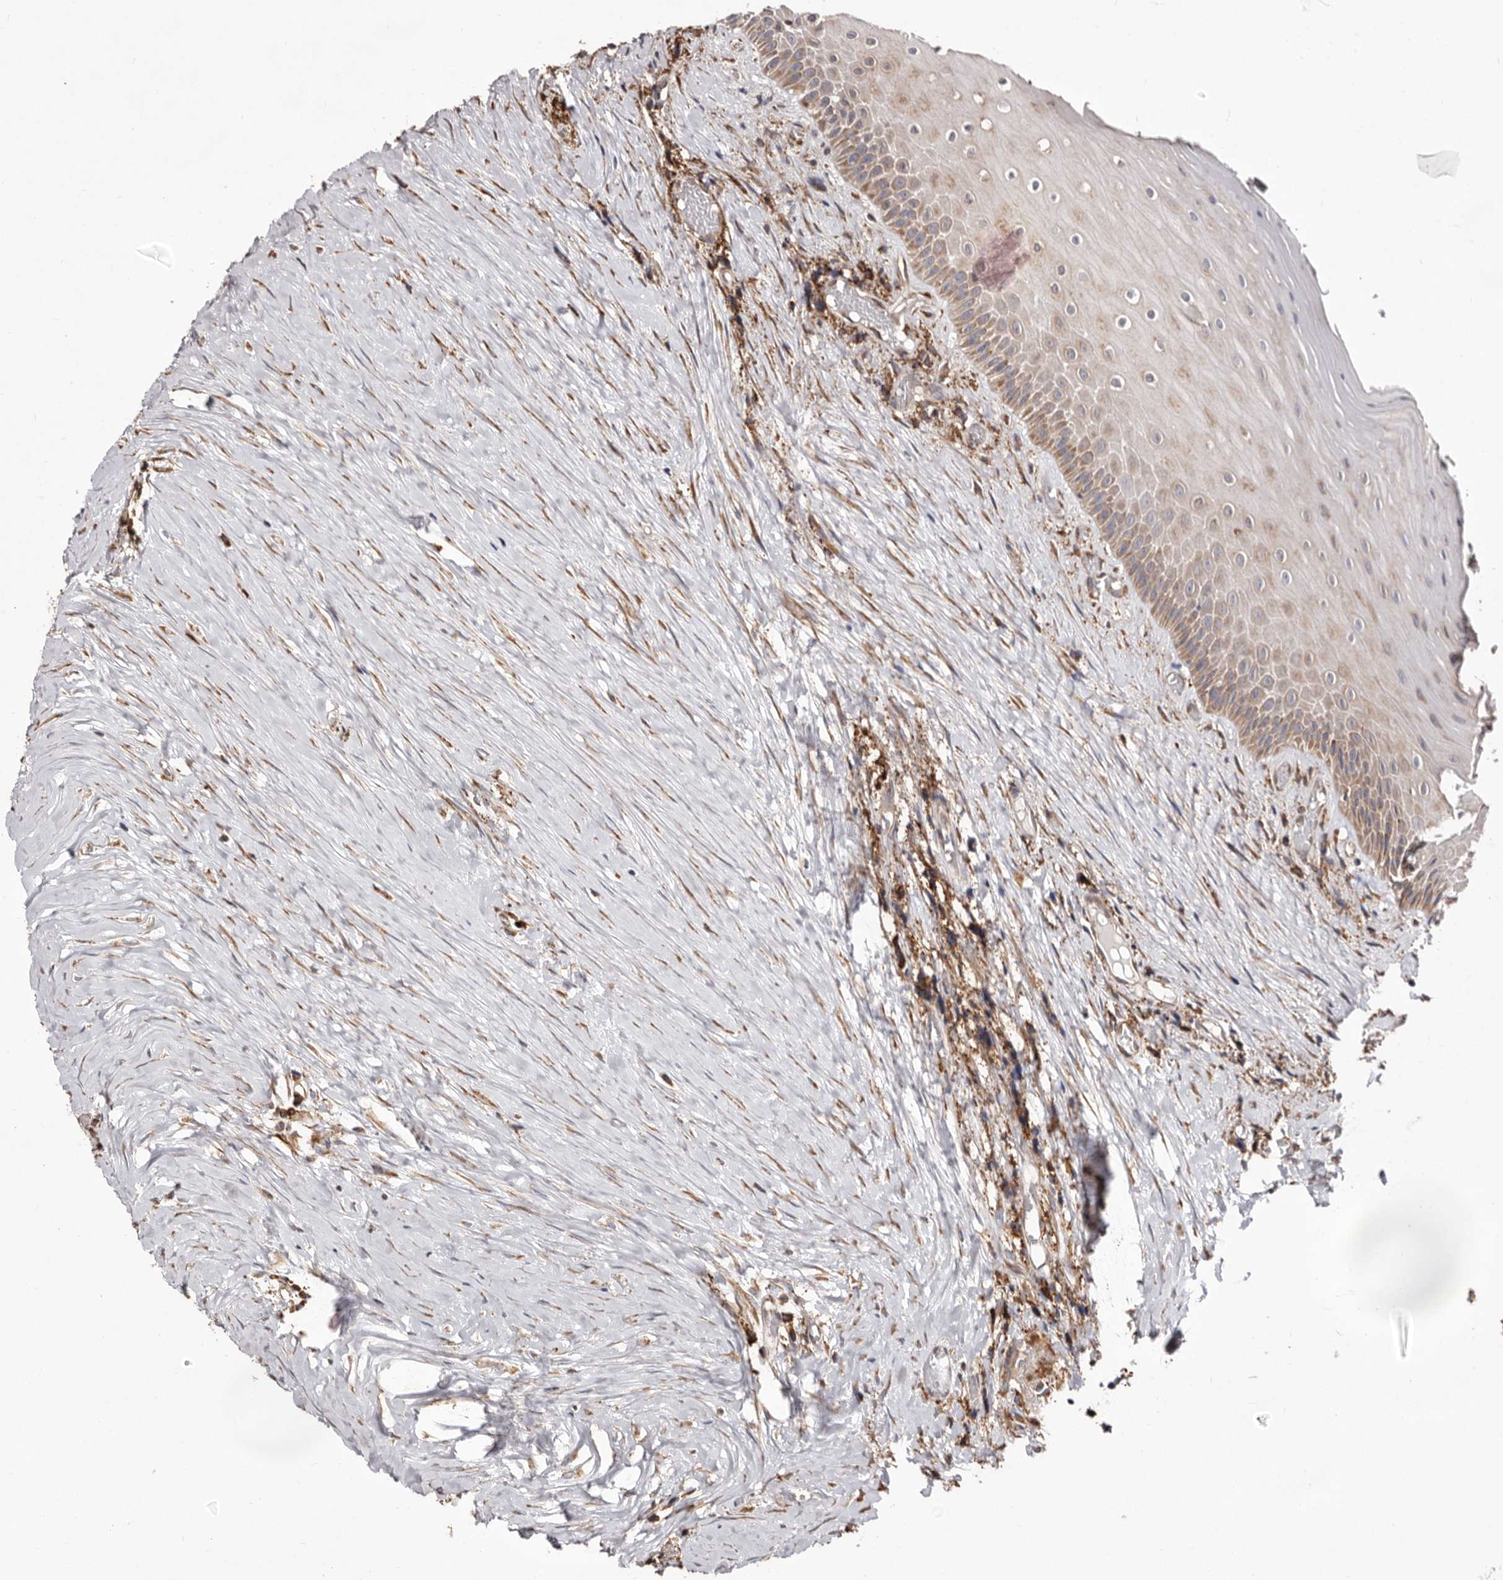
{"staining": {"intensity": "moderate", "quantity": "25%-75%", "location": "cytoplasmic/membranous"}, "tissue": "oral mucosa", "cell_type": "Squamous epithelial cells", "image_type": "normal", "snomed": [{"axis": "morphology", "description": "Normal tissue, NOS"}, {"axis": "topography", "description": "Skeletal muscle"}, {"axis": "topography", "description": "Oral tissue"}, {"axis": "topography", "description": "Peripheral nerve tissue"}], "caption": "Oral mucosa was stained to show a protein in brown. There is medium levels of moderate cytoplasmic/membranous positivity in approximately 25%-75% of squamous epithelial cells. (Stains: DAB (3,3'-diaminobenzidine) in brown, nuclei in blue, Microscopy: brightfield microscopy at high magnification).", "gene": "ACBD6", "patient": {"sex": "female", "age": 84}}